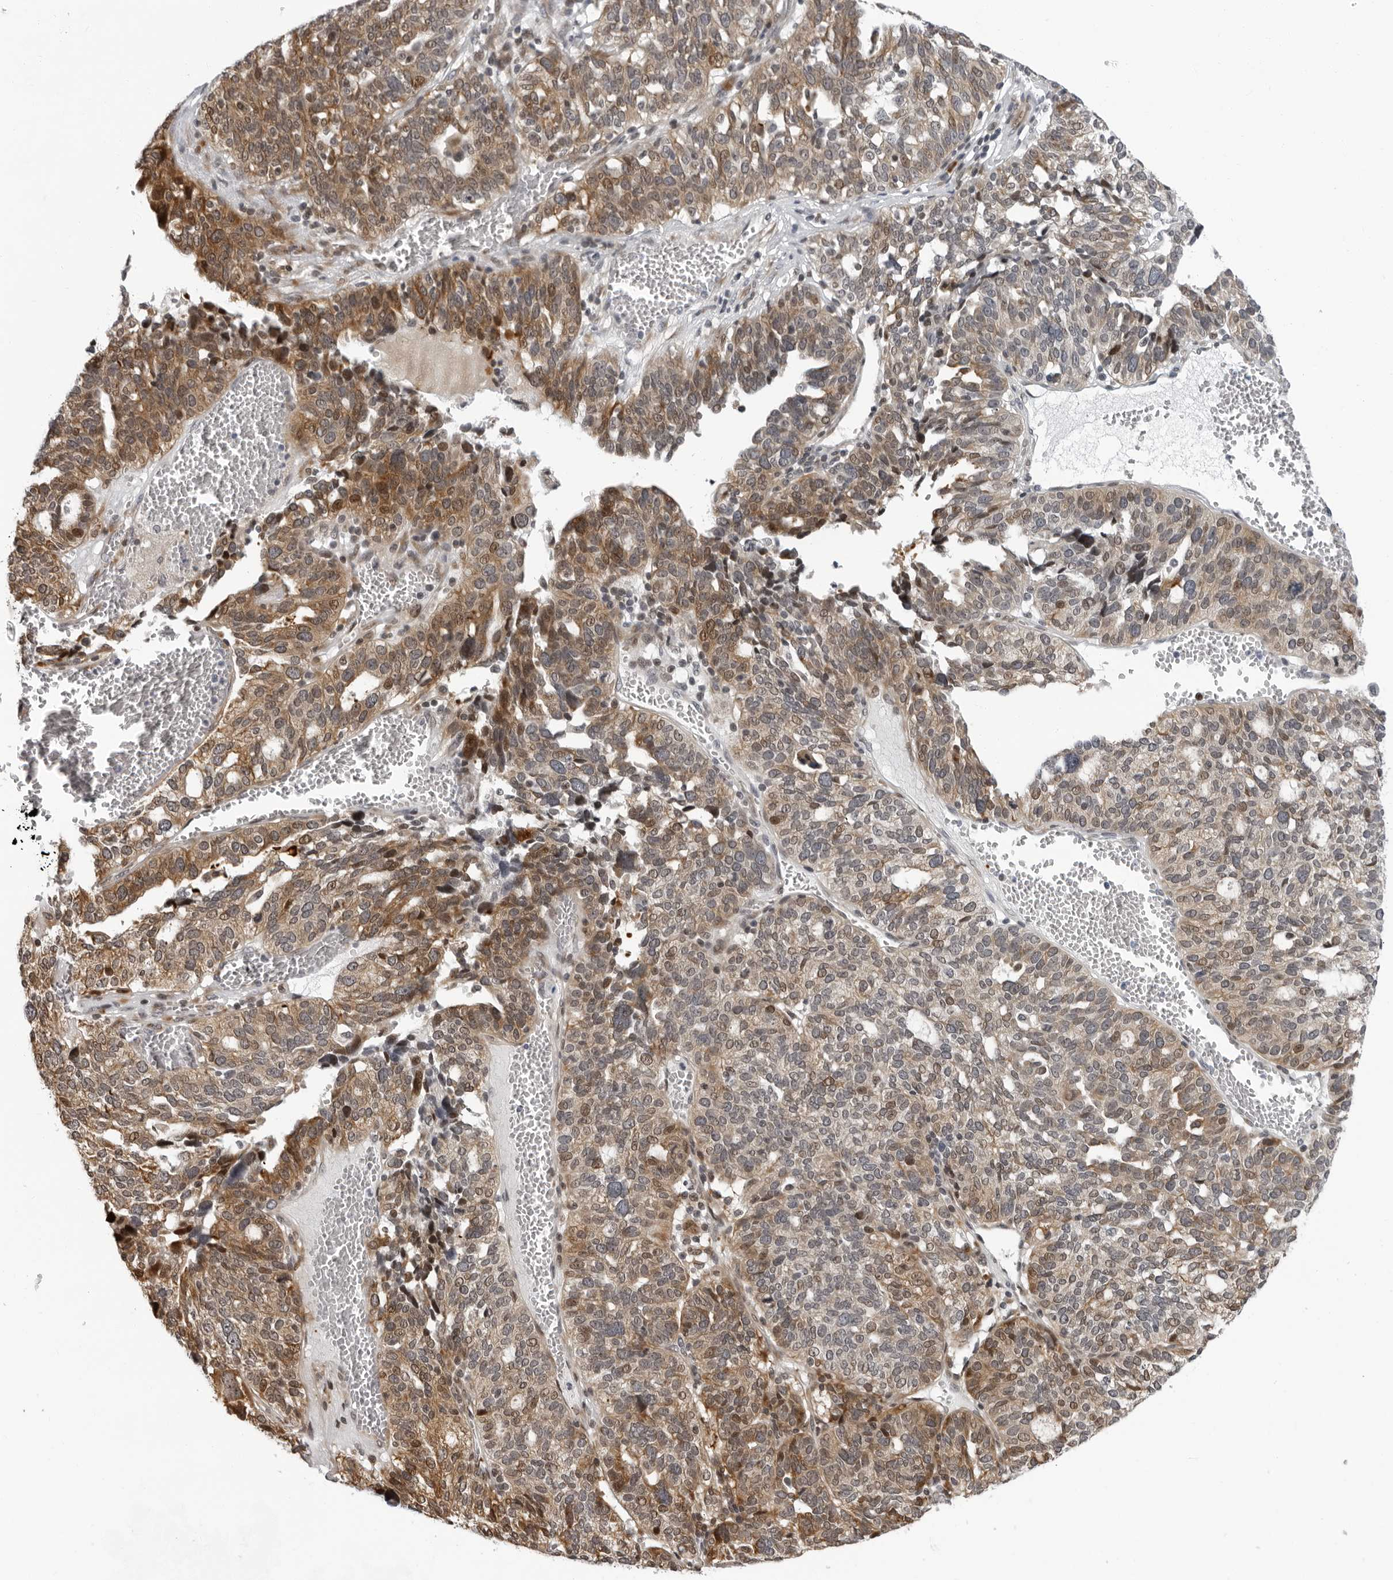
{"staining": {"intensity": "moderate", "quantity": ">75%", "location": "cytoplasmic/membranous"}, "tissue": "ovarian cancer", "cell_type": "Tumor cells", "image_type": "cancer", "snomed": [{"axis": "morphology", "description": "Cystadenocarcinoma, serous, NOS"}, {"axis": "topography", "description": "Ovary"}], "caption": "The image exhibits immunohistochemical staining of ovarian cancer (serous cystadenocarcinoma). There is moderate cytoplasmic/membranous positivity is identified in approximately >75% of tumor cells.", "gene": "PIP4K2C", "patient": {"sex": "female", "age": 59}}